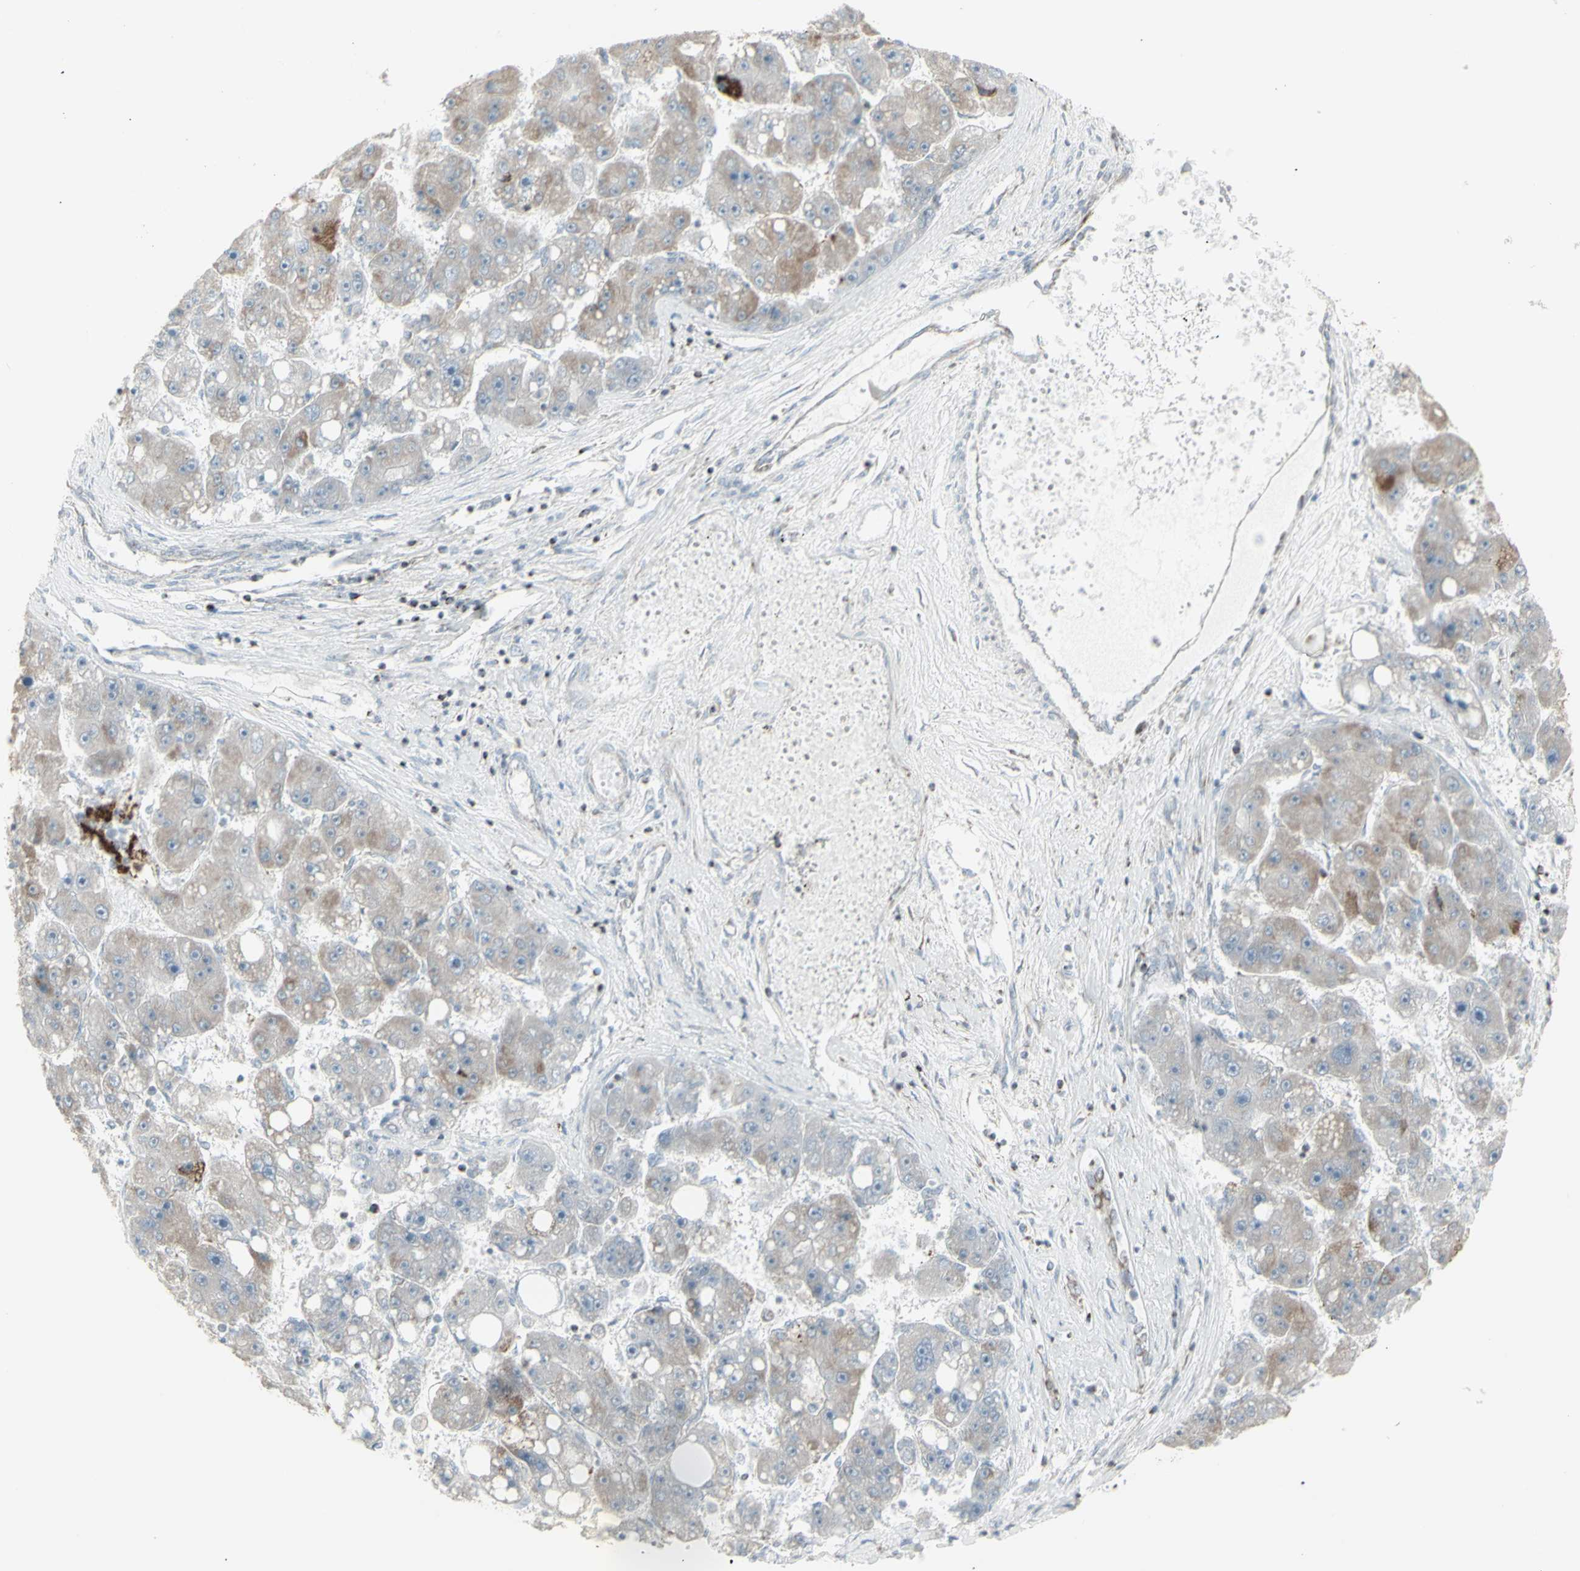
{"staining": {"intensity": "moderate", "quantity": "25%-75%", "location": "cytoplasmic/membranous"}, "tissue": "liver cancer", "cell_type": "Tumor cells", "image_type": "cancer", "snomed": [{"axis": "morphology", "description": "Carcinoma, Hepatocellular, NOS"}, {"axis": "topography", "description": "Liver"}], "caption": "Immunohistochemistry (IHC) staining of liver cancer (hepatocellular carcinoma), which displays medium levels of moderate cytoplasmic/membranous staining in approximately 25%-75% of tumor cells indicating moderate cytoplasmic/membranous protein expression. The staining was performed using DAB (3,3'-diaminobenzidine) (brown) for protein detection and nuclei were counterstained in hematoxylin (blue).", "gene": "PLGRKT", "patient": {"sex": "female", "age": 61}}